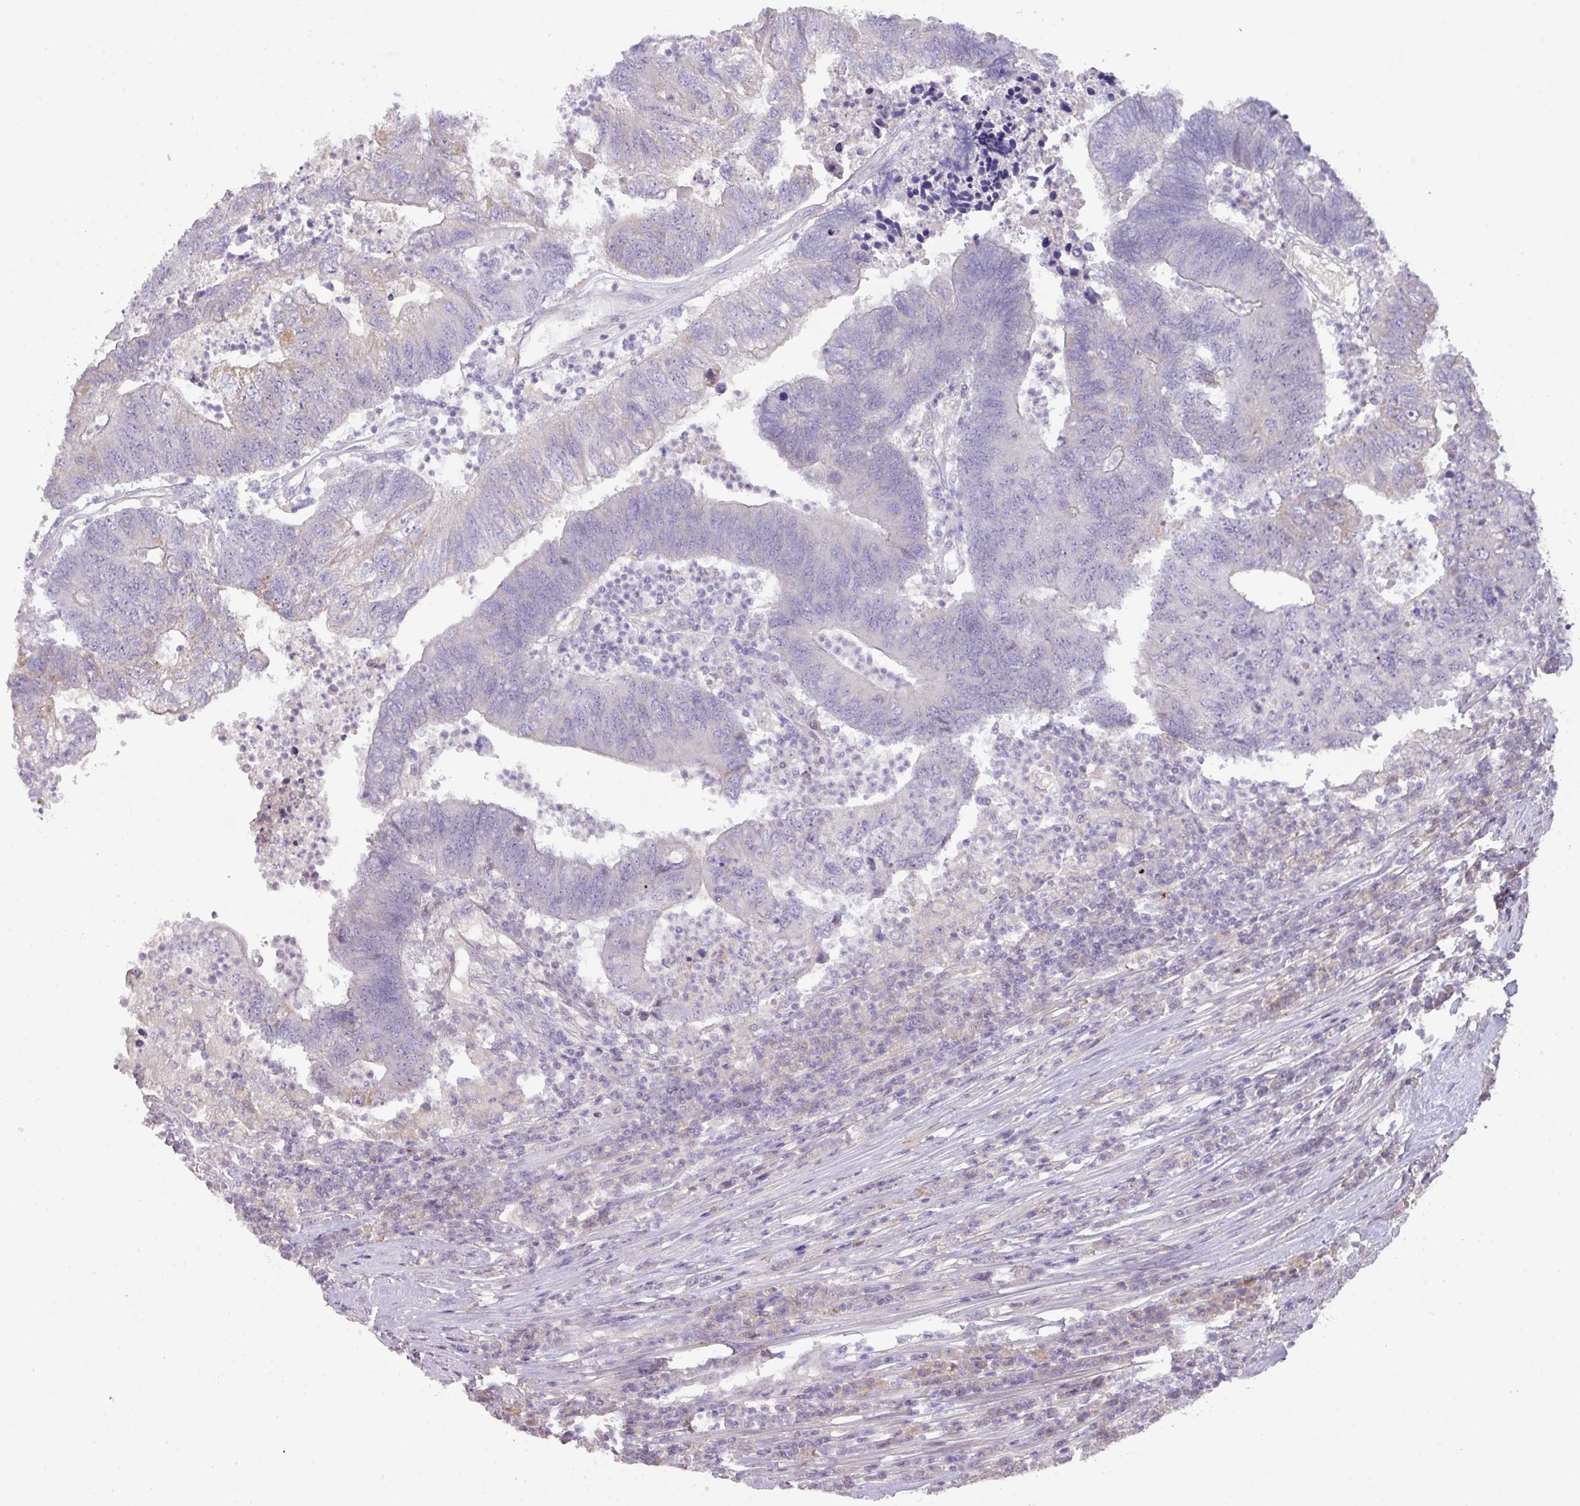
{"staining": {"intensity": "moderate", "quantity": "<25%", "location": "cytoplasmic/membranous"}, "tissue": "colorectal cancer", "cell_type": "Tumor cells", "image_type": "cancer", "snomed": [{"axis": "morphology", "description": "Adenocarcinoma, NOS"}, {"axis": "topography", "description": "Colon"}], "caption": "A brown stain shows moderate cytoplasmic/membranous positivity of a protein in human adenocarcinoma (colorectal) tumor cells. (DAB = brown stain, brightfield microscopy at high magnification).", "gene": "PRADC1", "patient": {"sex": "female", "age": 48}}